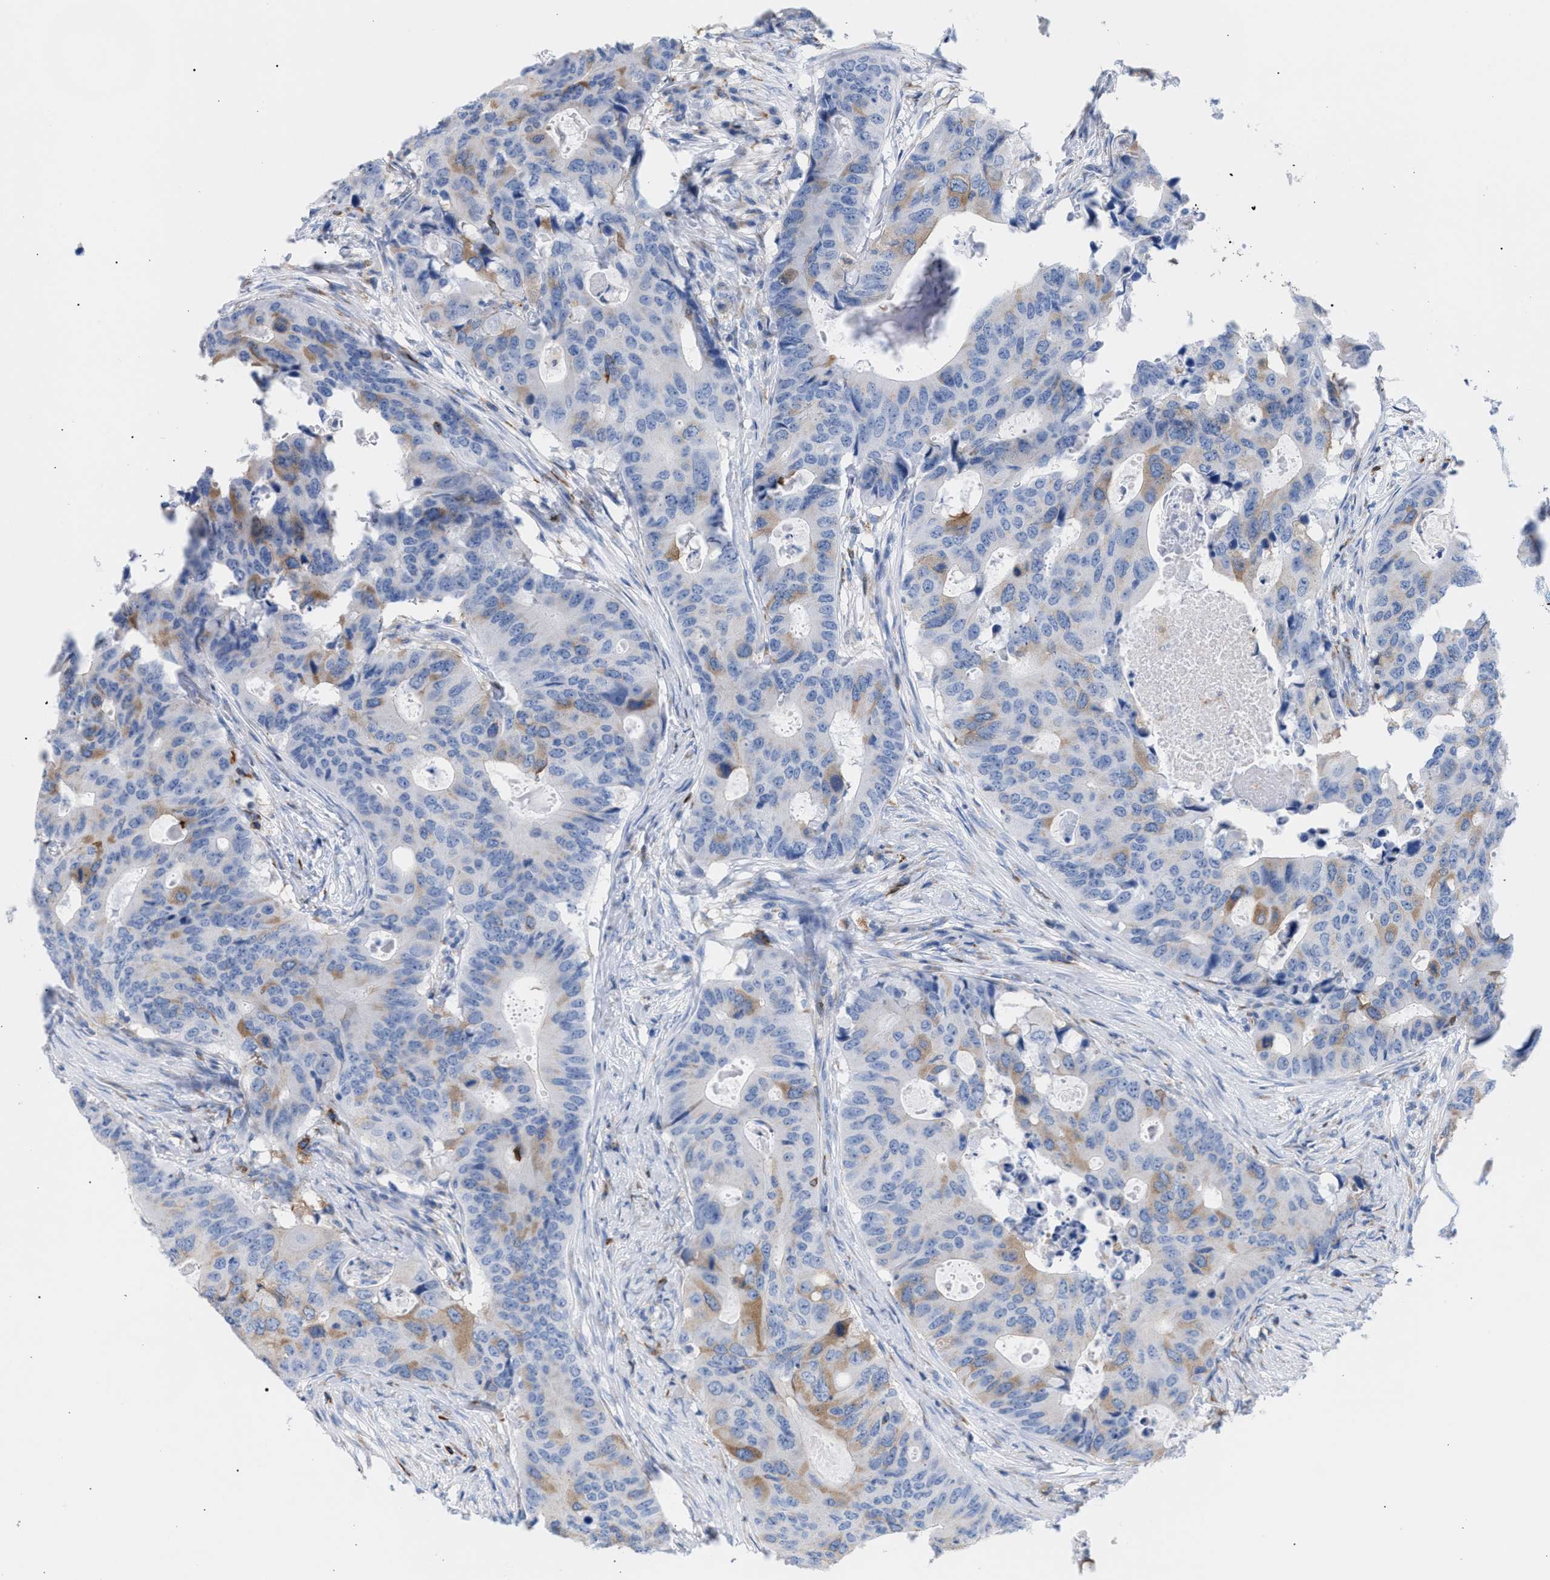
{"staining": {"intensity": "moderate", "quantity": "<25%", "location": "cytoplasmic/membranous"}, "tissue": "colorectal cancer", "cell_type": "Tumor cells", "image_type": "cancer", "snomed": [{"axis": "morphology", "description": "Adenocarcinoma, NOS"}, {"axis": "topography", "description": "Colon"}], "caption": "DAB immunohistochemical staining of human adenocarcinoma (colorectal) reveals moderate cytoplasmic/membranous protein expression in about <25% of tumor cells.", "gene": "TACC3", "patient": {"sex": "male", "age": 71}}